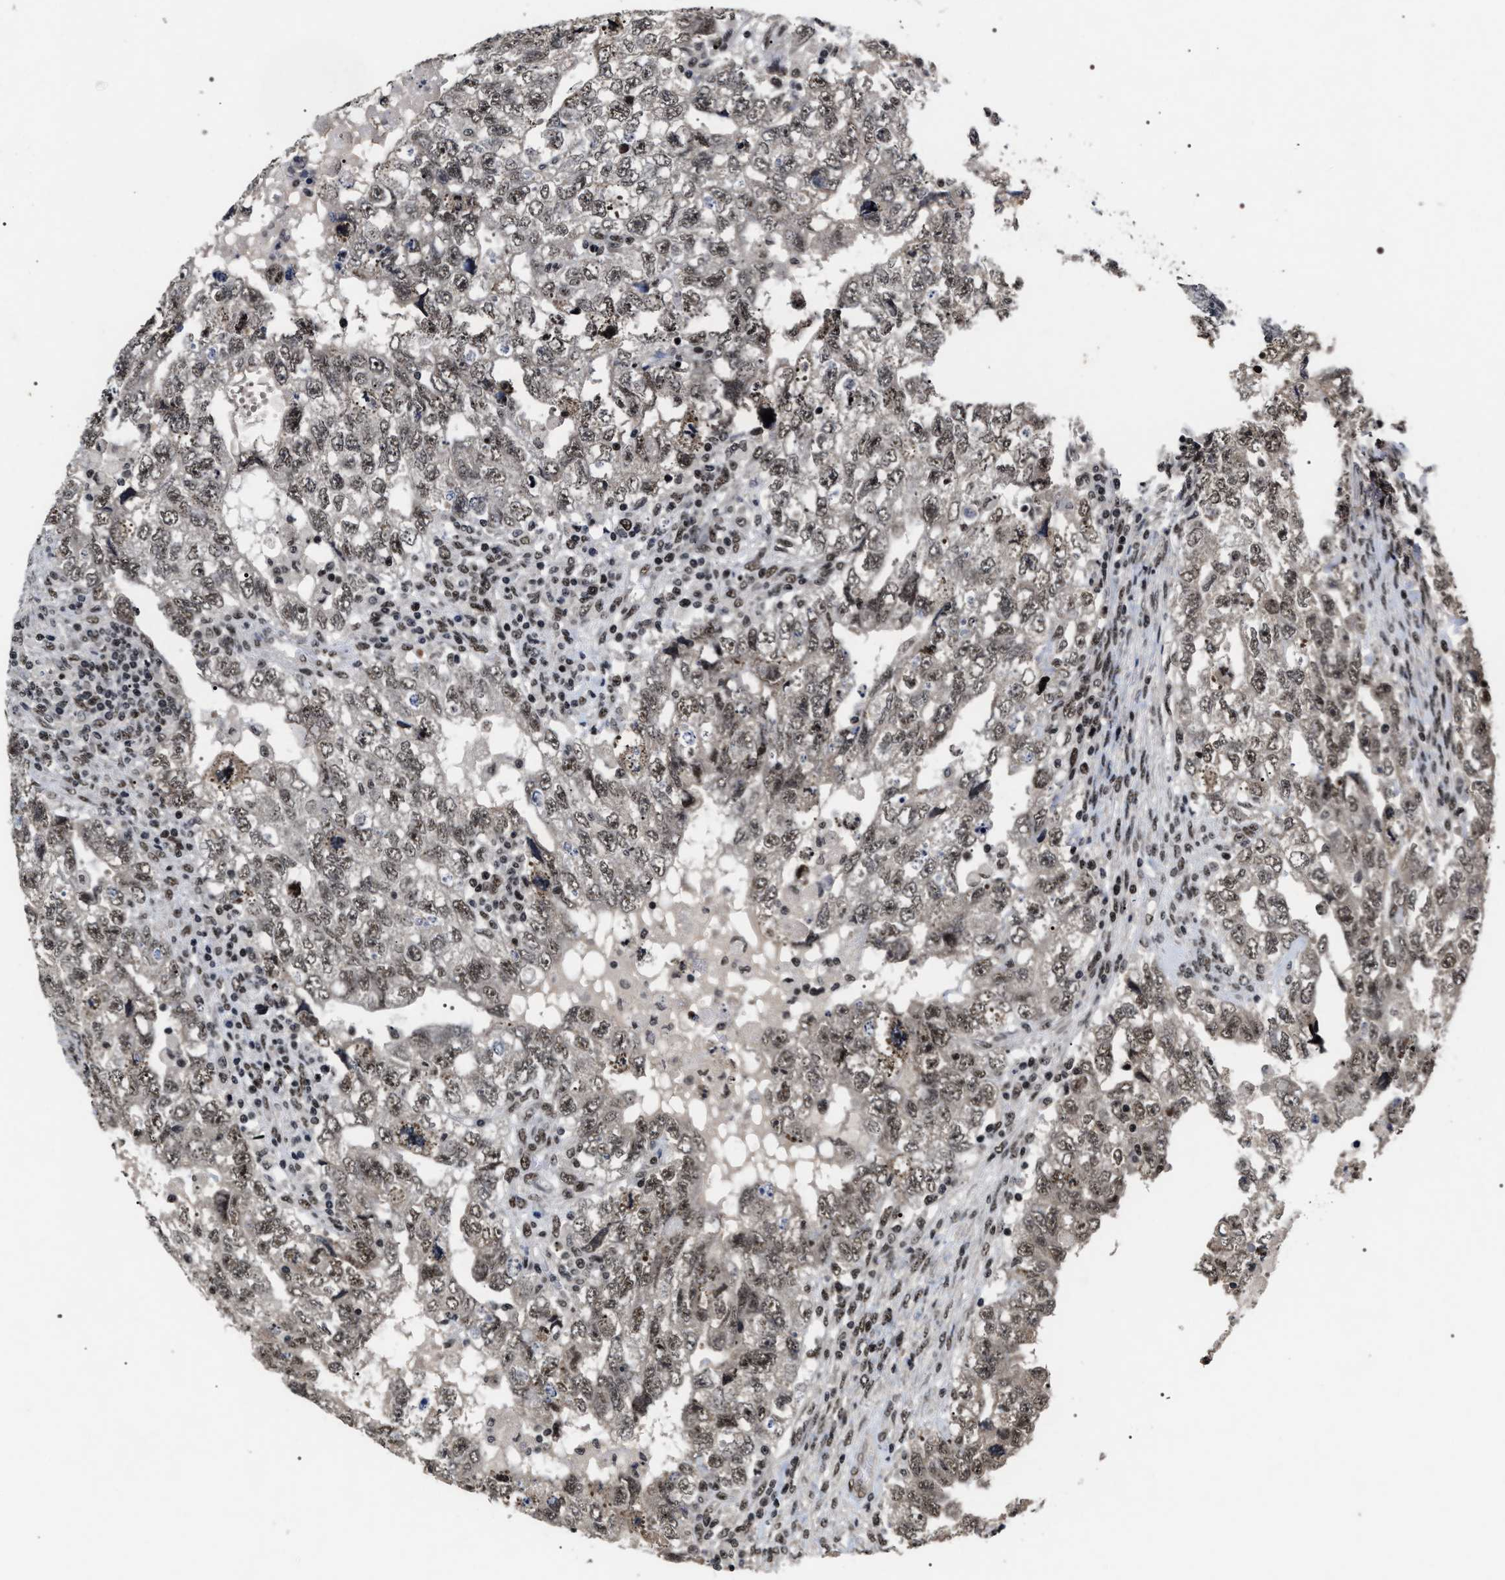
{"staining": {"intensity": "moderate", "quantity": ">75%", "location": "nuclear"}, "tissue": "testis cancer", "cell_type": "Tumor cells", "image_type": "cancer", "snomed": [{"axis": "morphology", "description": "Carcinoma, Embryonal, NOS"}, {"axis": "topography", "description": "Testis"}], "caption": "A photomicrograph showing moderate nuclear staining in about >75% of tumor cells in embryonal carcinoma (testis), as visualized by brown immunohistochemical staining.", "gene": "RRP1B", "patient": {"sex": "male", "age": 36}}